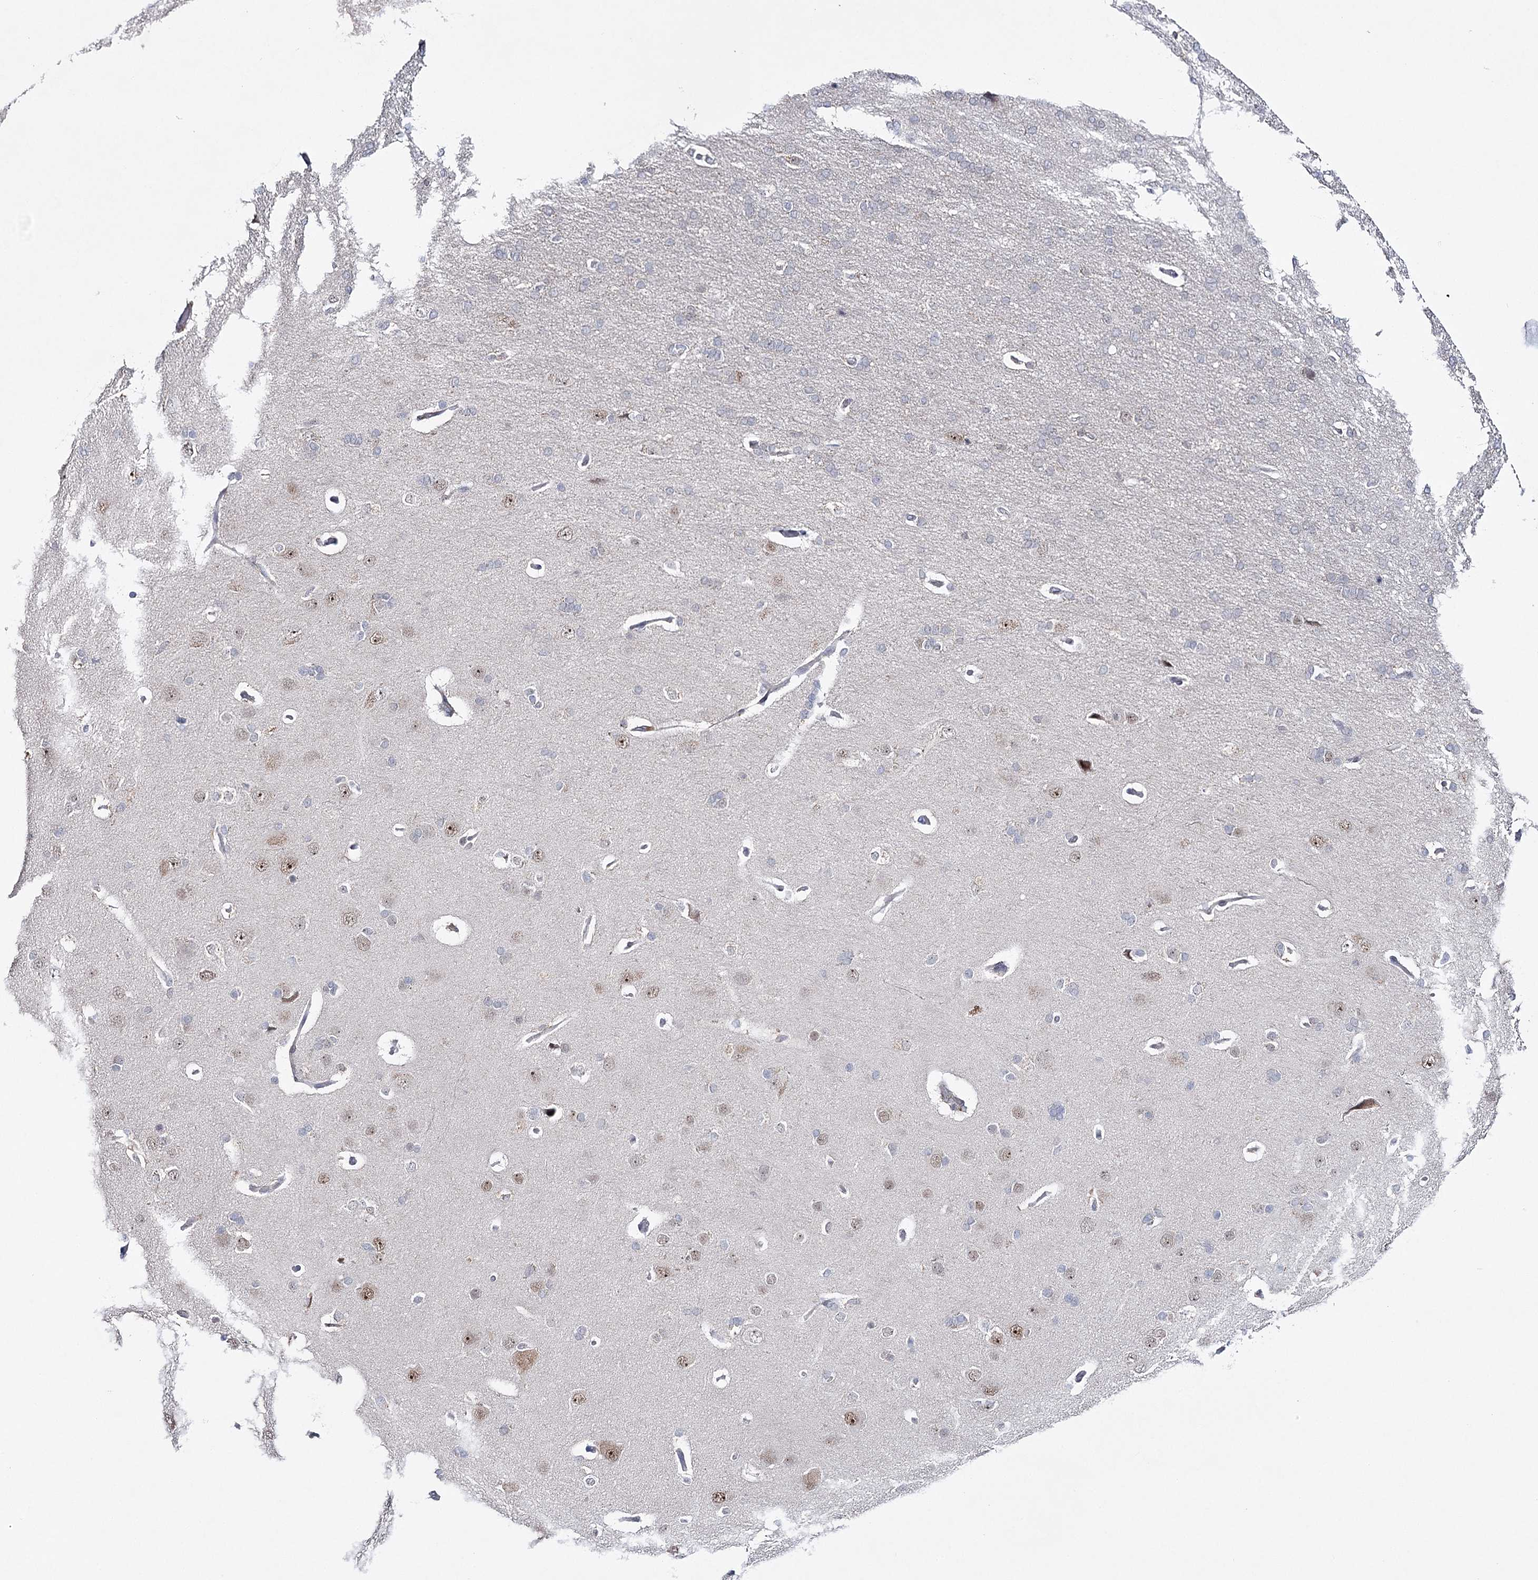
{"staining": {"intensity": "negative", "quantity": "none", "location": "none"}, "tissue": "cerebral cortex", "cell_type": "Endothelial cells", "image_type": "normal", "snomed": [{"axis": "morphology", "description": "Normal tissue, NOS"}, {"axis": "topography", "description": "Cerebral cortex"}], "caption": "IHC histopathology image of benign cerebral cortex: human cerebral cortex stained with DAB (3,3'-diaminobenzidine) demonstrates no significant protein positivity in endothelial cells.", "gene": "ZC3H8", "patient": {"sex": "male", "age": 62}}